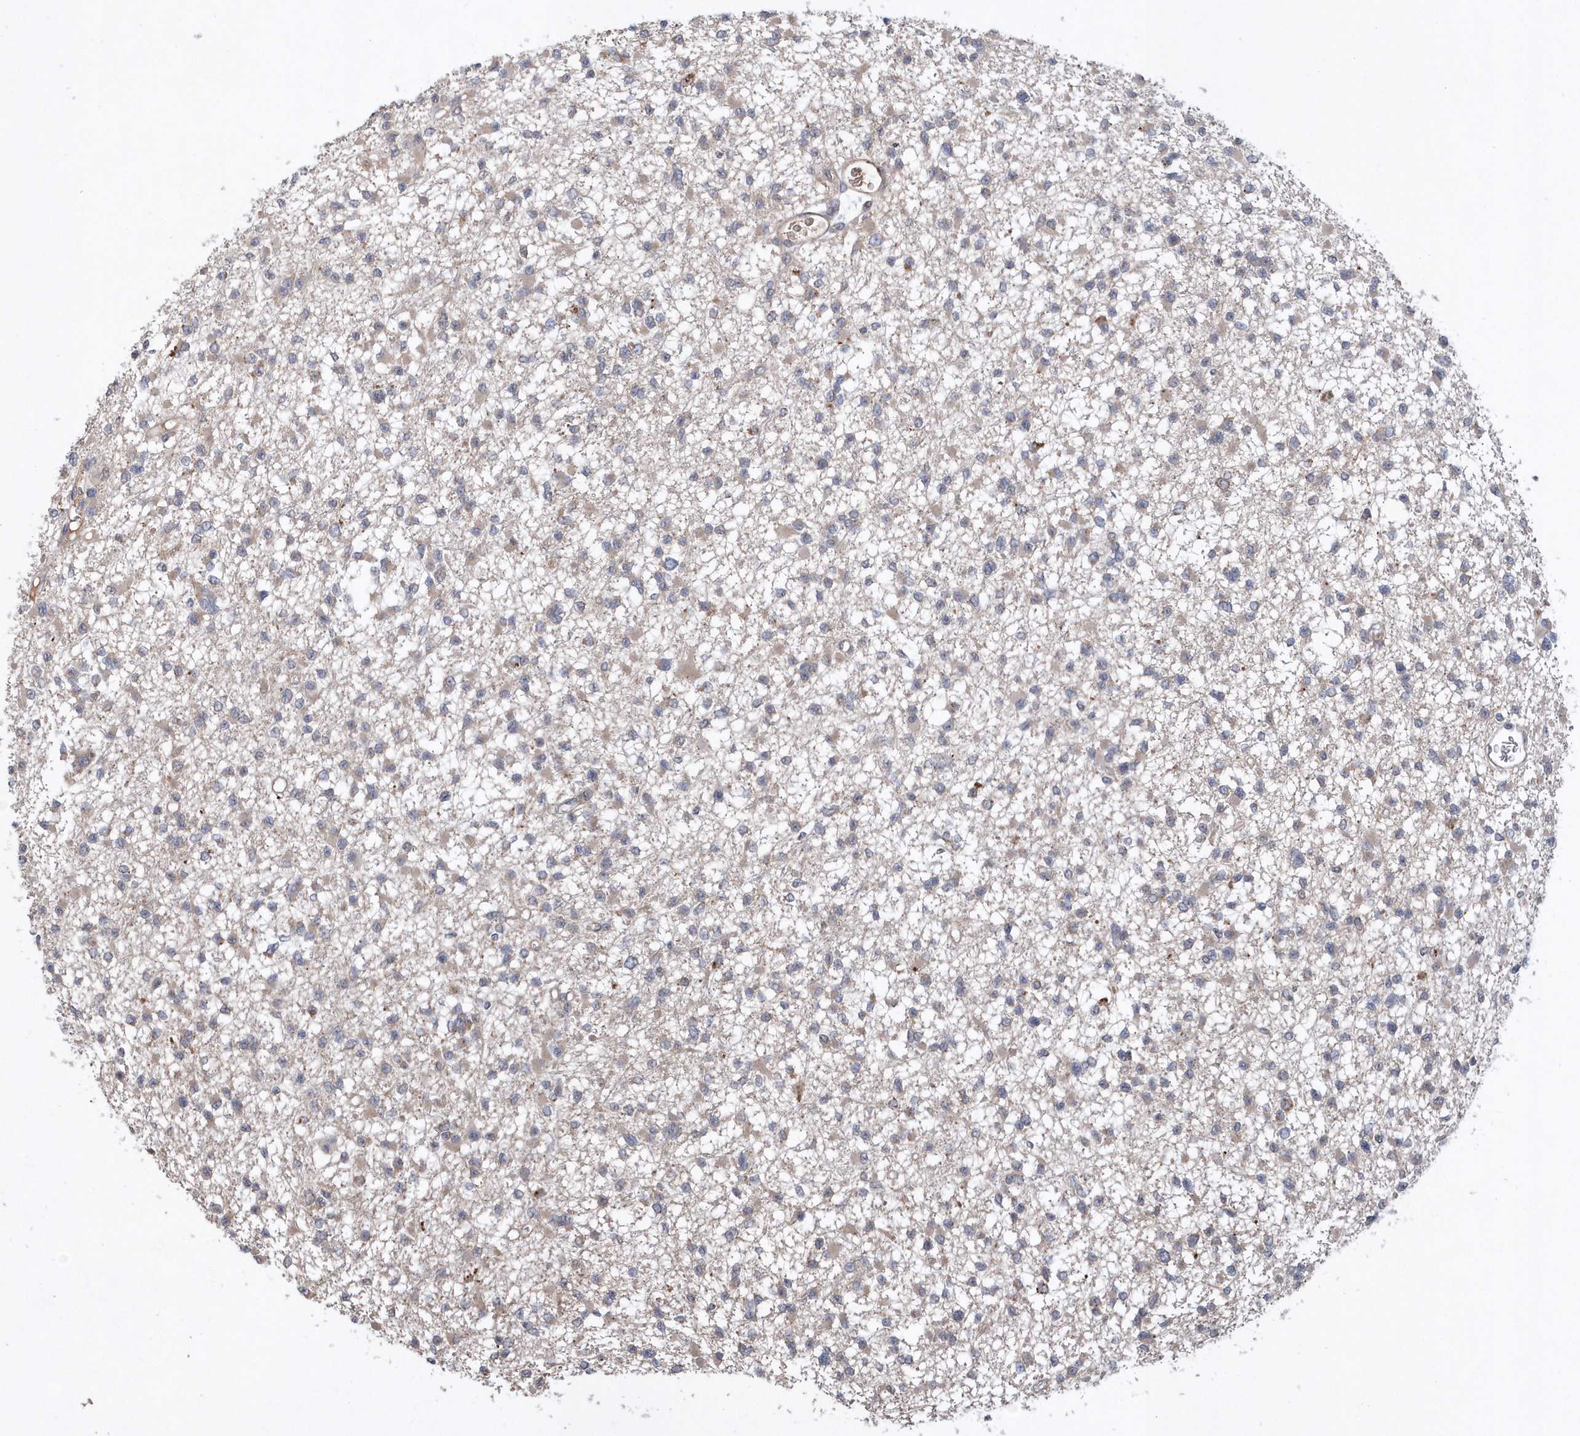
{"staining": {"intensity": "negative", "quantity": "none", "location": "none"}, "tissue": "glioma", "cell_type": "Tumor cells", "image_type": "cancer", "snomed": [{"axis": "morphology", "description": "Glioma, malignant, Low grade"}, {"axis": "topography", "description": "Brain"}], "caption": "IHC micrograph of malignant glioma (low-grade) stained for a protein (brown), which exhibits no expression in tumor cells. Nuclei are stained in blue.", "gene": "HMGCS1", "patient": {"sex": "female", "age": 22}}